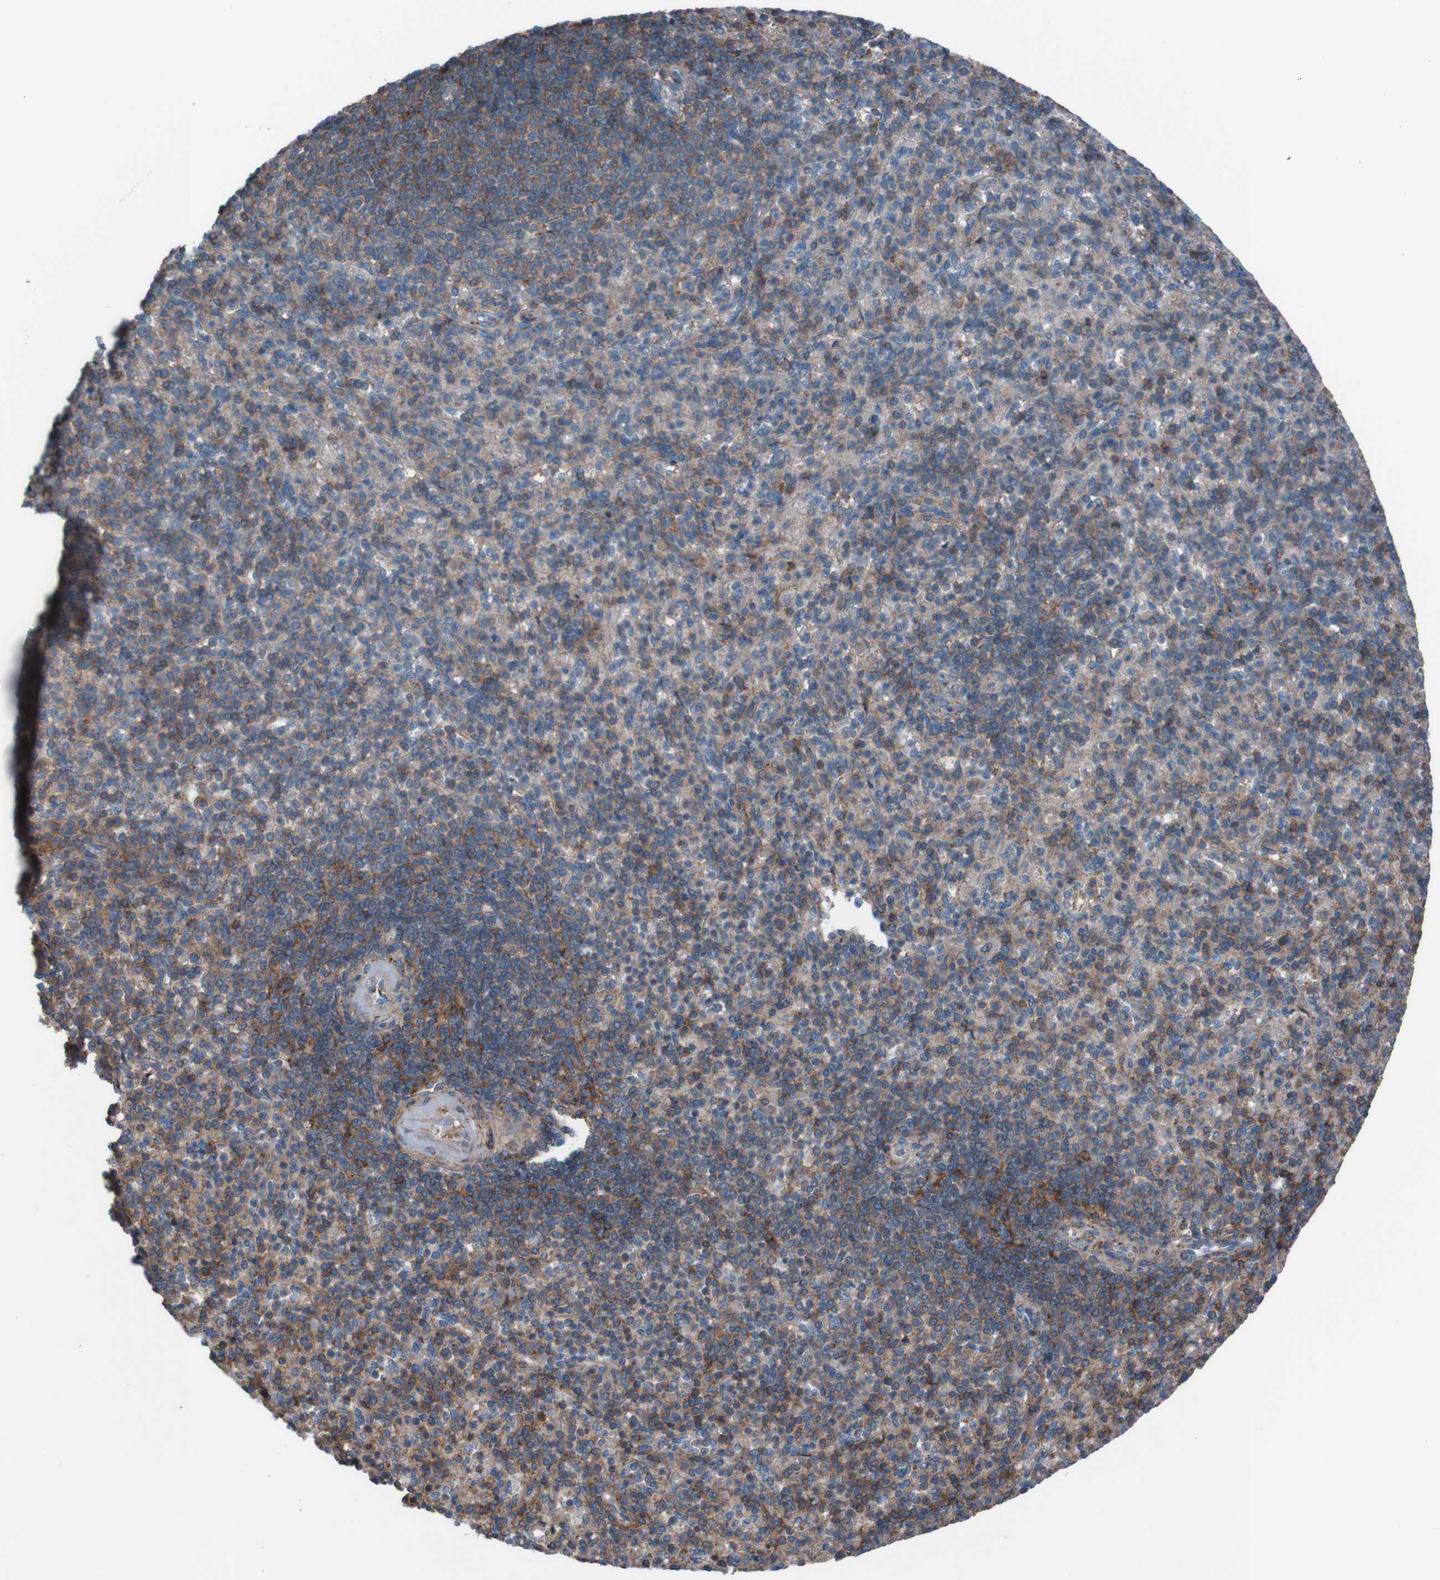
{"staining": {"intensity": "weak", "quantity": "25%-75%", "location": "cytoplasmic/membranous"}, "tissue": "spleen", "cell_type": "Cells in red pulp", "image_type": "normal", "snomed": [{"axis": "morphology", "description": "Normal tissue, NOS"}, {"axis": "topography", "description": "Spleen"}], "caption": "DAB immunohistochemical staining of unremarkable human spleen reveals weak cytoplasmic/membranous protein expression in approximately 25%-75% of cells in red pulp.", "gene": "PDGFB", "patient": {"sex": "female", "age": 74}}